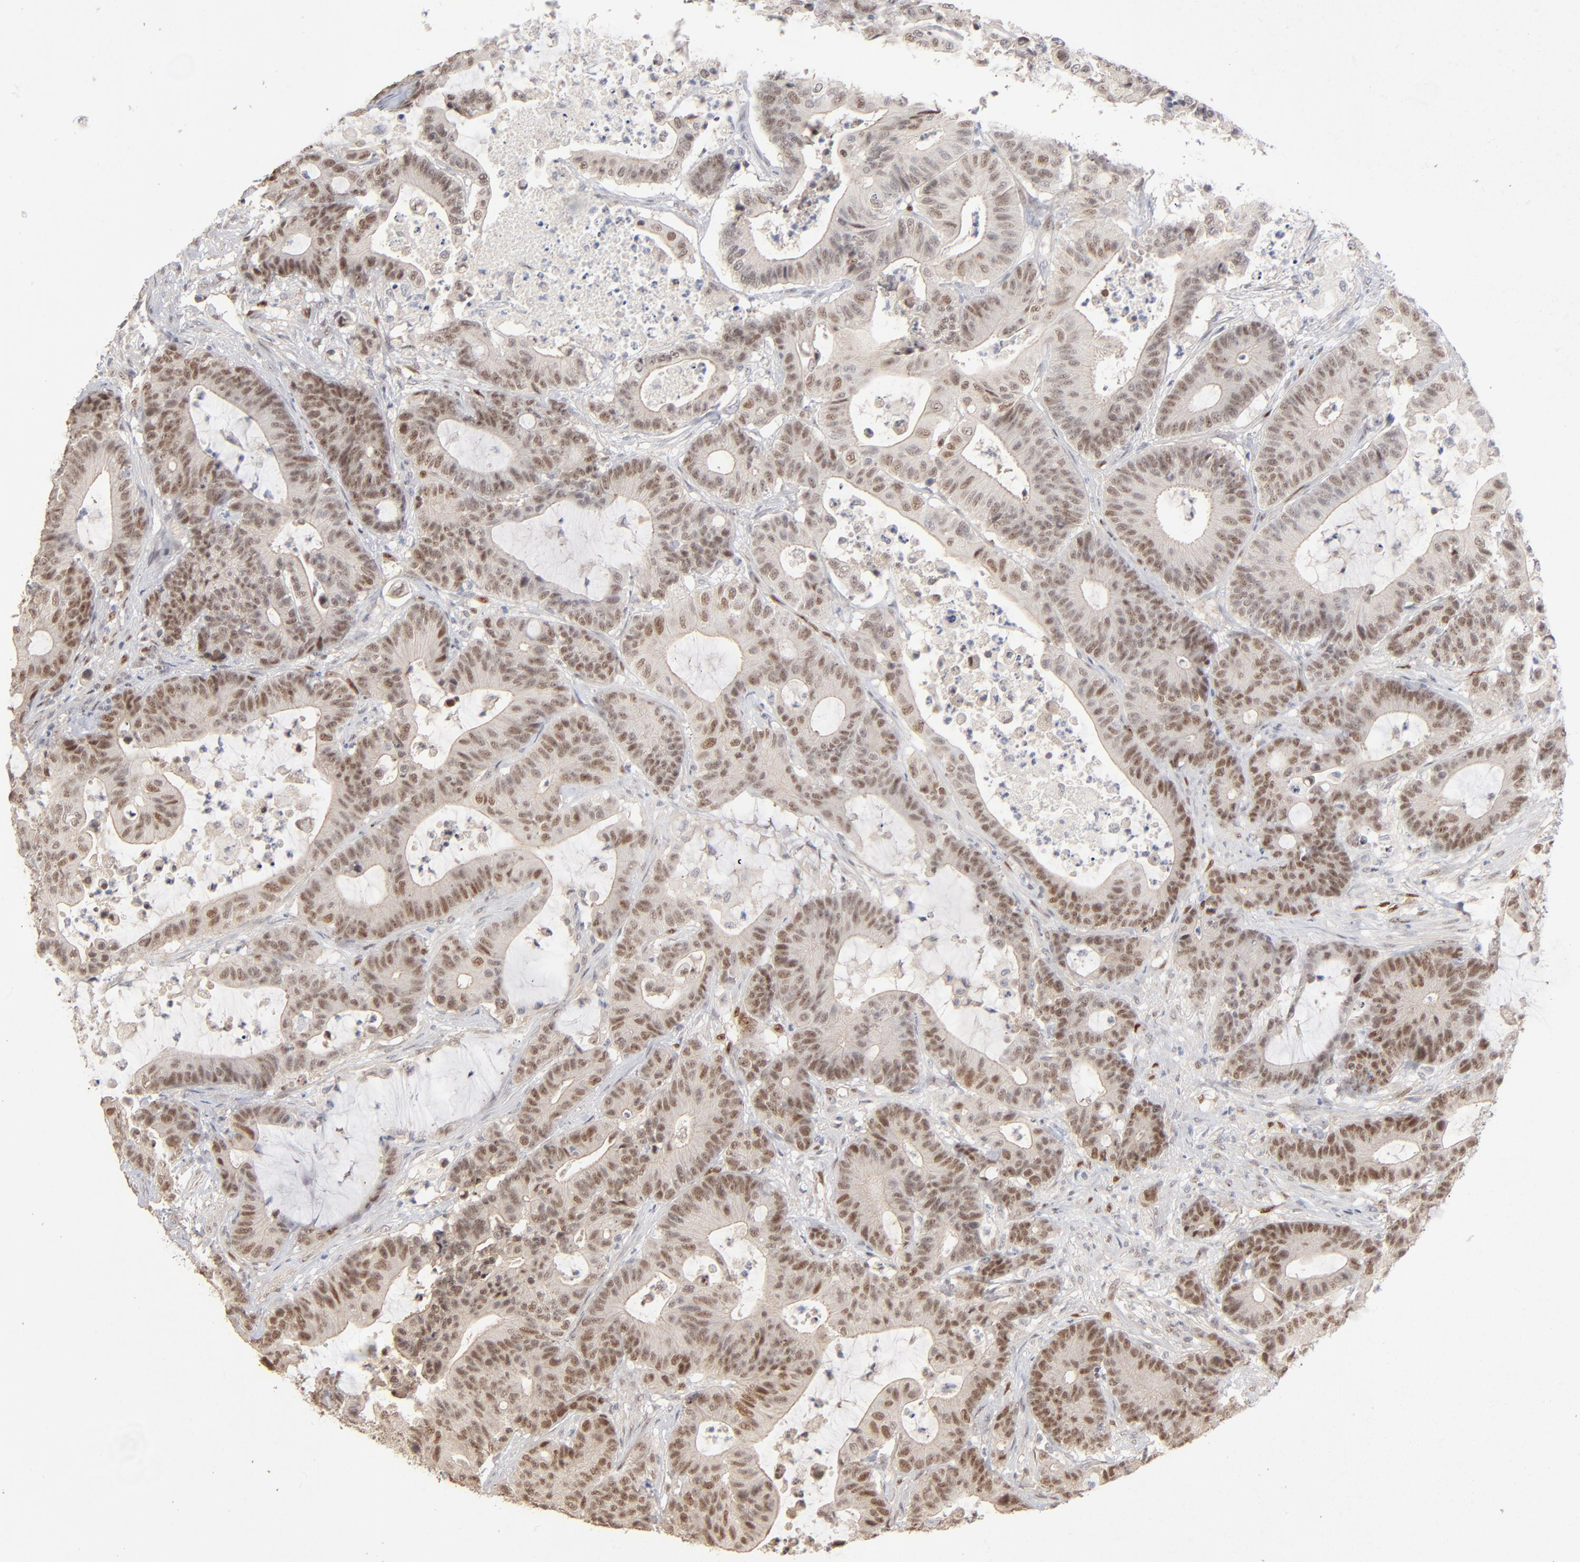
{"staining": {"intensity": "moderate", "quantity": ">75%", "location": "nuclear"}, "tissue": "colorectal cancer", "cell_type": "Tumor cells", "image_type": "cancer", "snomed": [{"axis": "morphology", "description": "Adenocarcinoma, NOS"}, {"axis": "topography", "description": "Colon"}], "caption": "Colorectal cancer (adenocarcinoma) tissue reveals moderate nuclear staining in about >75% of tumor cells, visualized by immunohistochemistry.", "gene": "NFIB", "patient": {"sex": "female", "age": 84}}